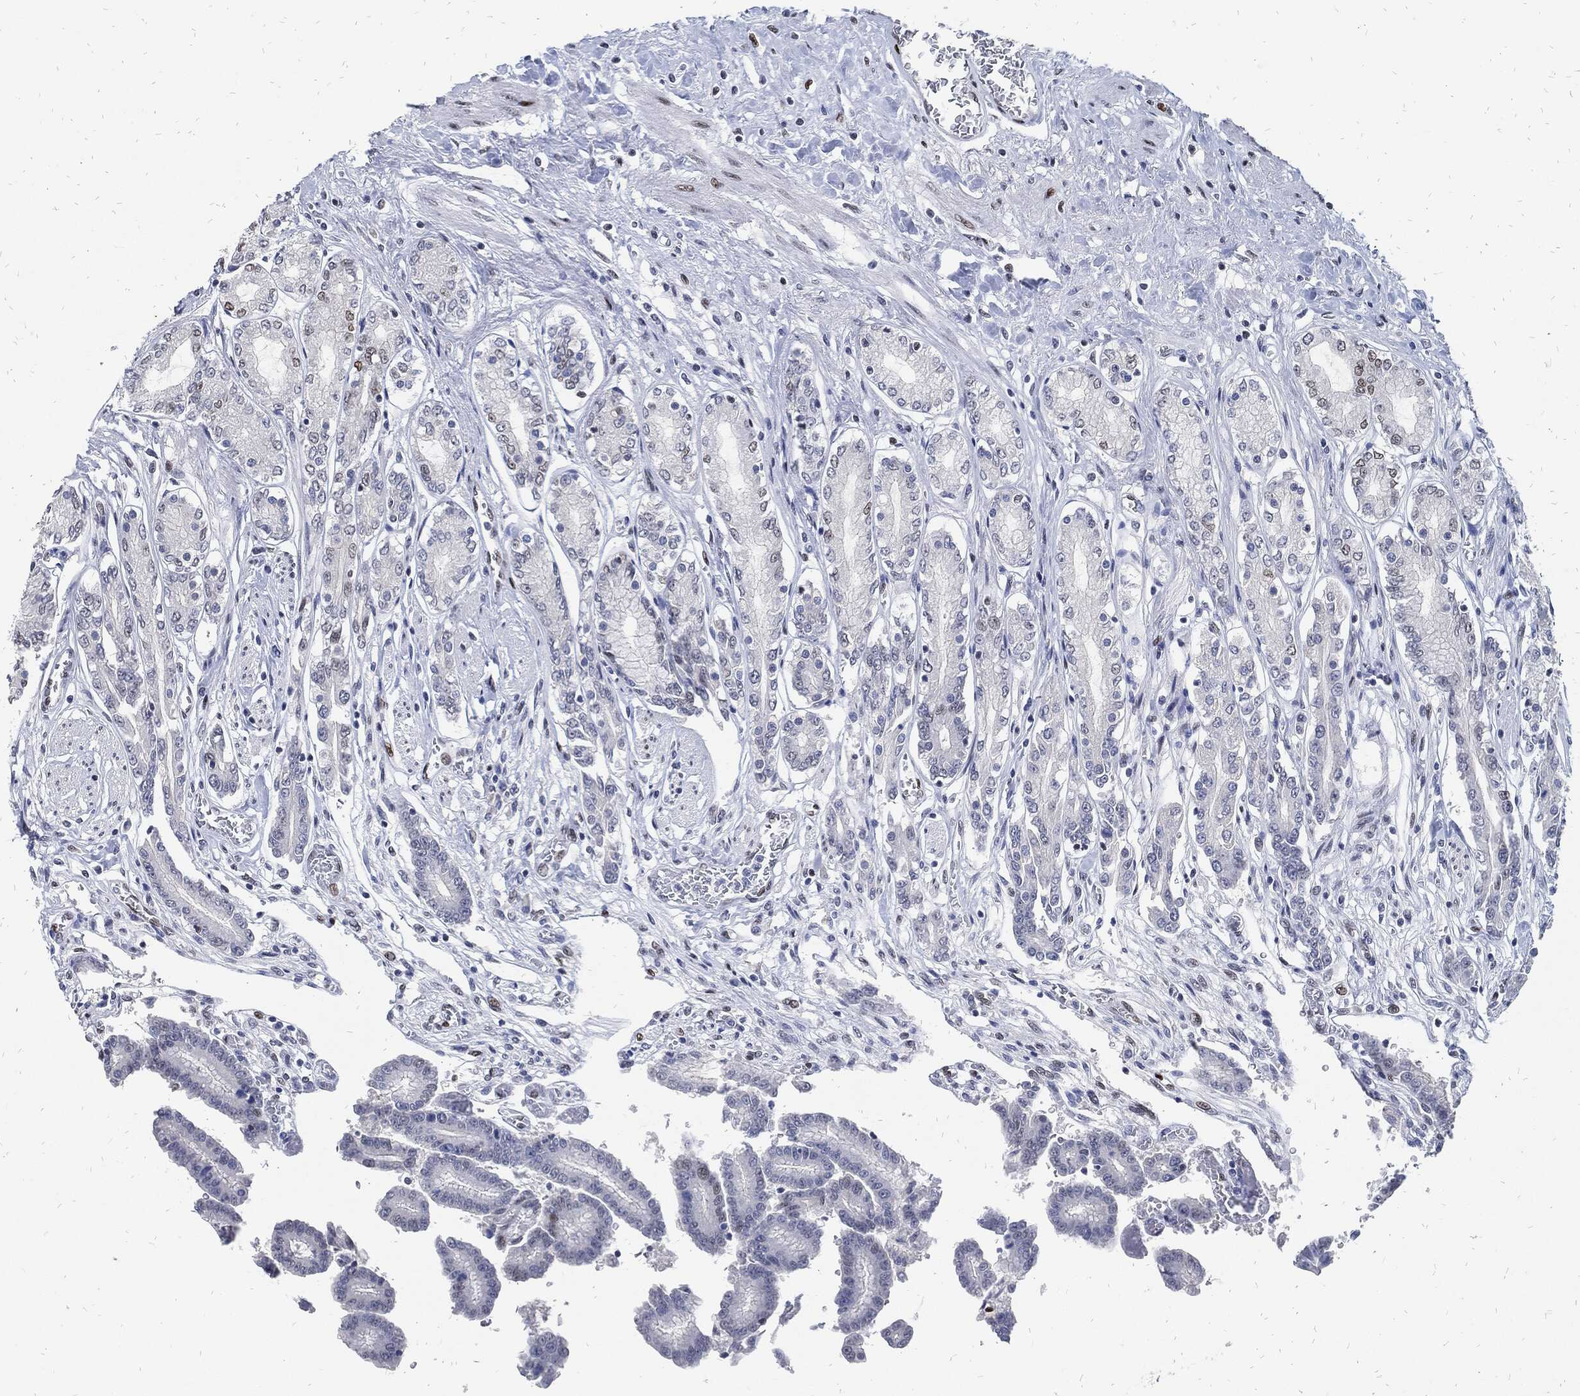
{"staining": {"intensity": "strong", "quantity": "<25%", "location": "nuclear"}, "tissue": "stomach", "cell_type": "Glandular cells", "image_type": "normal", "snomed": [{"axis": "morphology", "description": "Normal tissue, NOS"}, {"axis": "morphology", "description": "Adenocarcinoma, NOS"}, {"axis": "morphology", "description": "Adenocarcinoma, High grade"}, {"axis": "topography", "description": "Stomach, upper"}, {"axis": "topography", "description": "Stomach"}], "caption": "The image displays staining of unremarkable stomach, revealing strong nuclear protein staining (brown color) within glandular cells.", "gene": "JUN", "patient": {"sex": "female", "age": 65}}